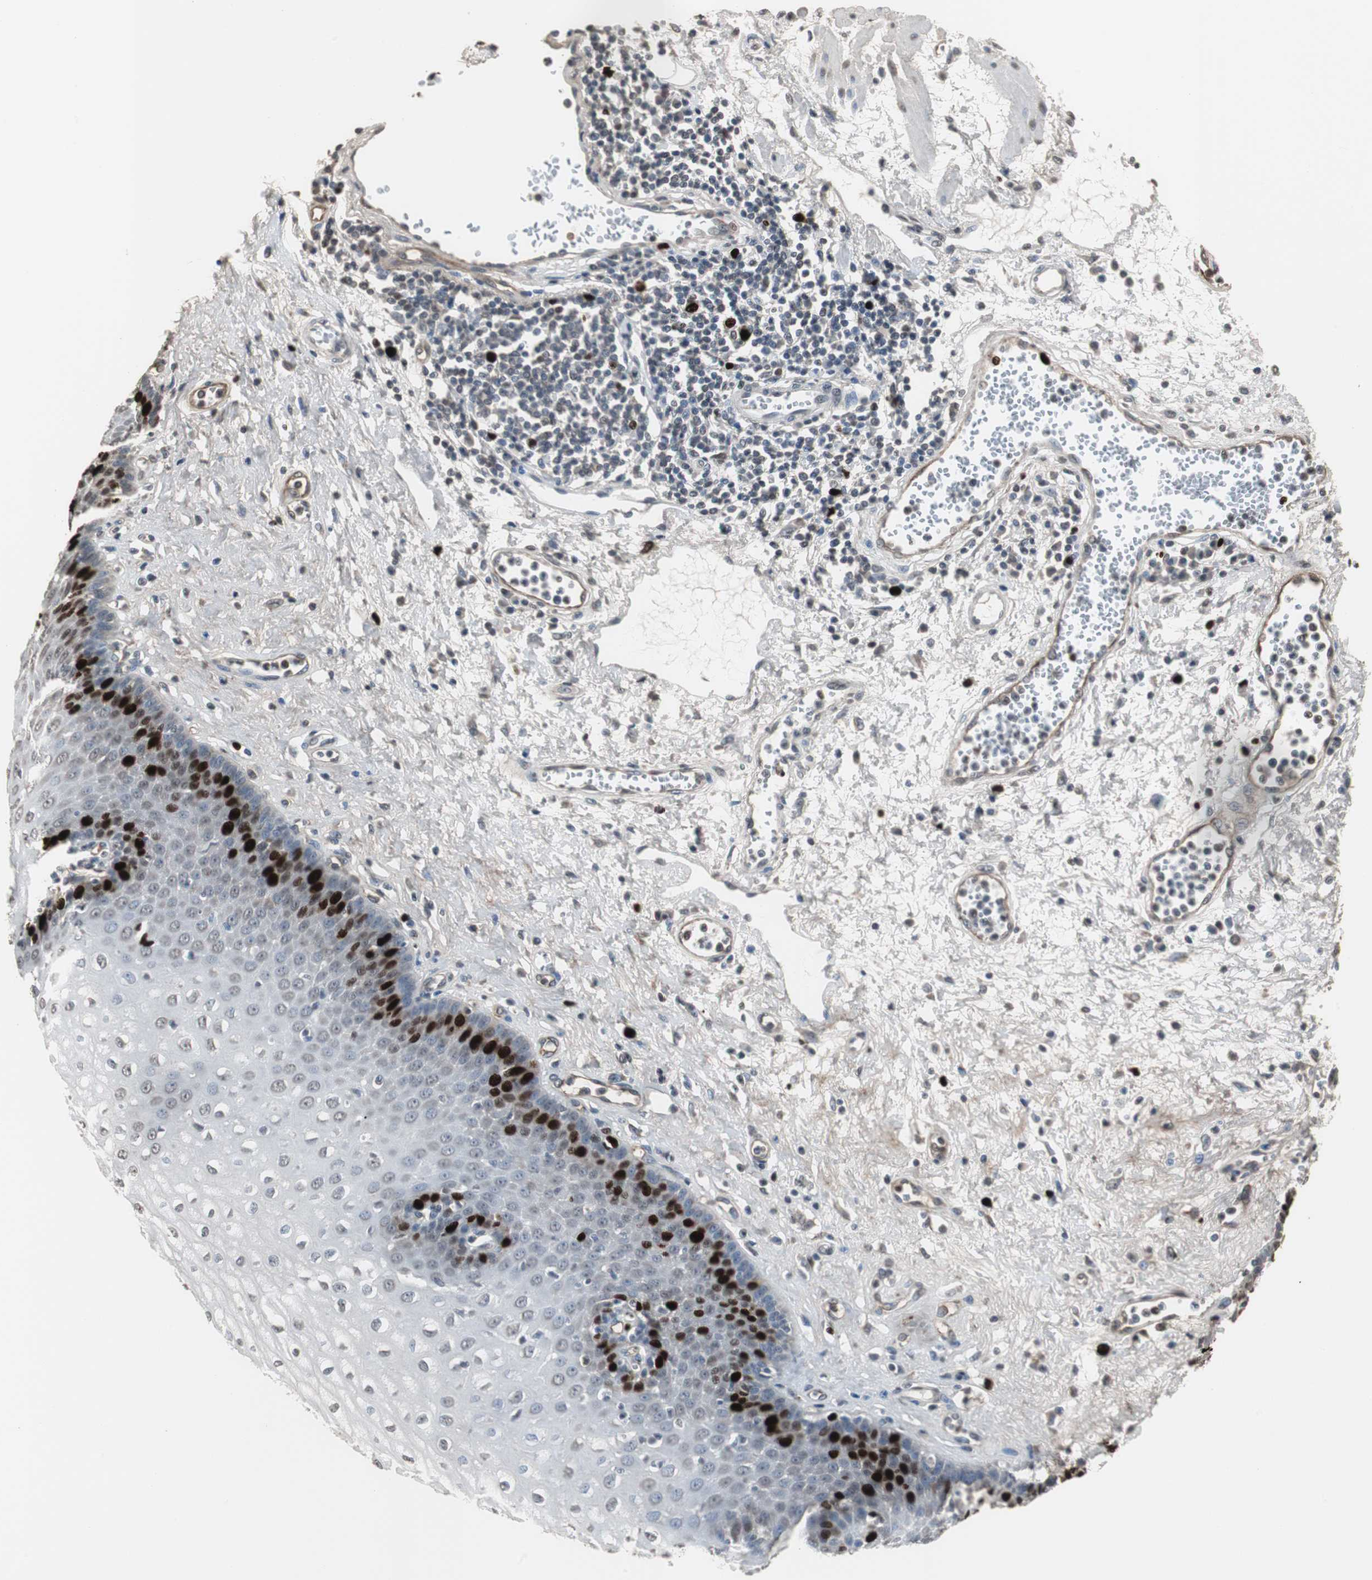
{"staining": {"intensity": "strong", "quantity": "<25%", "location": "nuclear"}, "tissue": "esophagus", "cell_type": "Squamous epithelial cells", "image_type": "normal", "snomed": [{"axis": "morphology", "description": "Normal tissue, NOS"}, {"axis": "morphology", "description": "Squamous cell carcinoma, NOS"}, {"axis": "topography", "description": "Esophagus"}], "caption": "A medium amount of strong nuclear expression is identified in about <25% of squamous epithelial cells in unremarkable esophagus.", "gene": "TOP2A", "patient": {"sex": "male", "age": 65}}